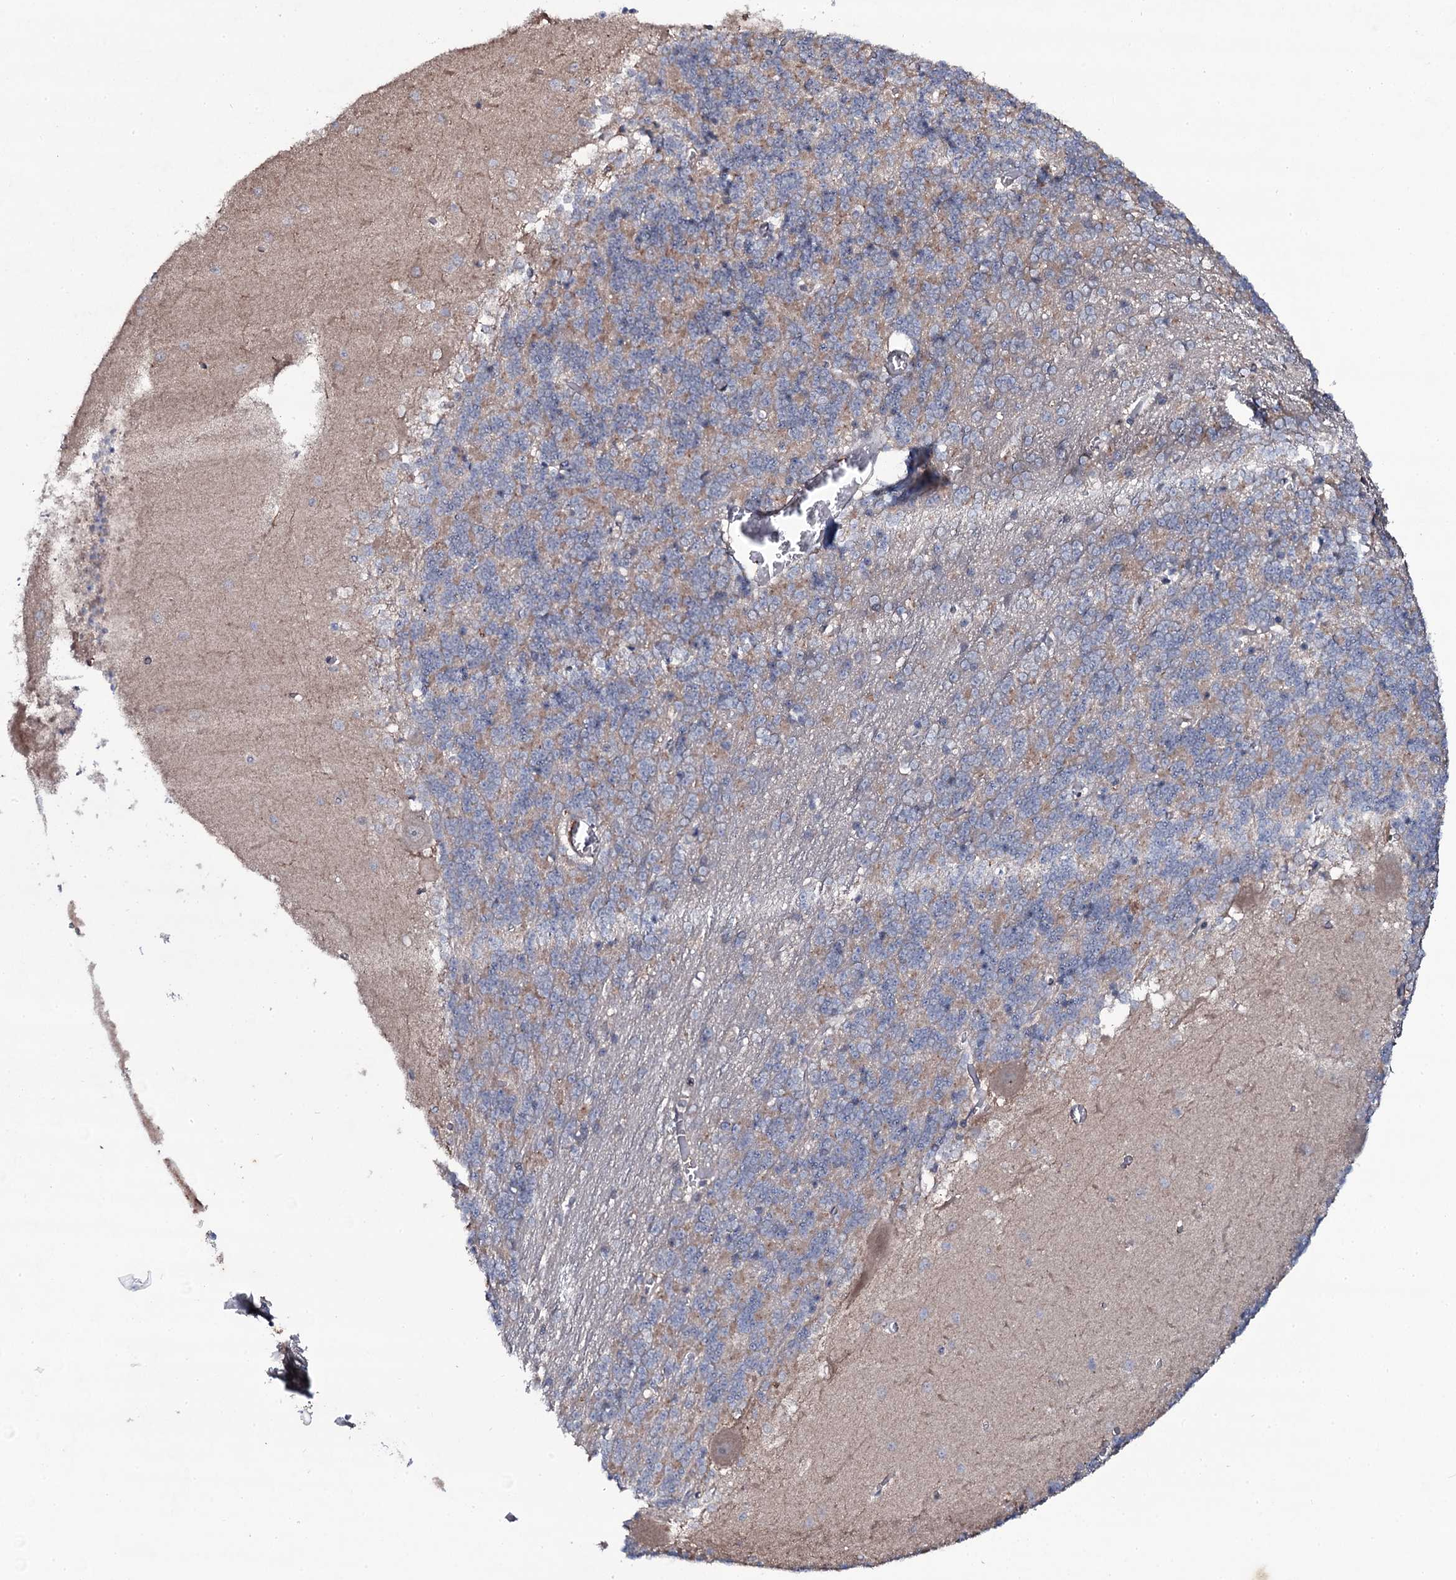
{"staining": {"intensity": "moderate", "quantity": "<25%", "location": "cytoplasmic/membranous"}, "tissue": "cerebellum", "cell_type": "Cells in granular layer", "image_type": "normal", "snomed": [{"axis": "morphology", "description": "Normal tissue, NOS"}, {"axis": "topography", "description": "Cerebellum"}], "caption": "DAB immunohistochemical staining of benign cerebellum reveals moderate cytoplasmic/membranous protein expression in about <25% of cells in granular layer.", "gene": "SNAP23", "patient": {"sex": "male", "age": 37}}